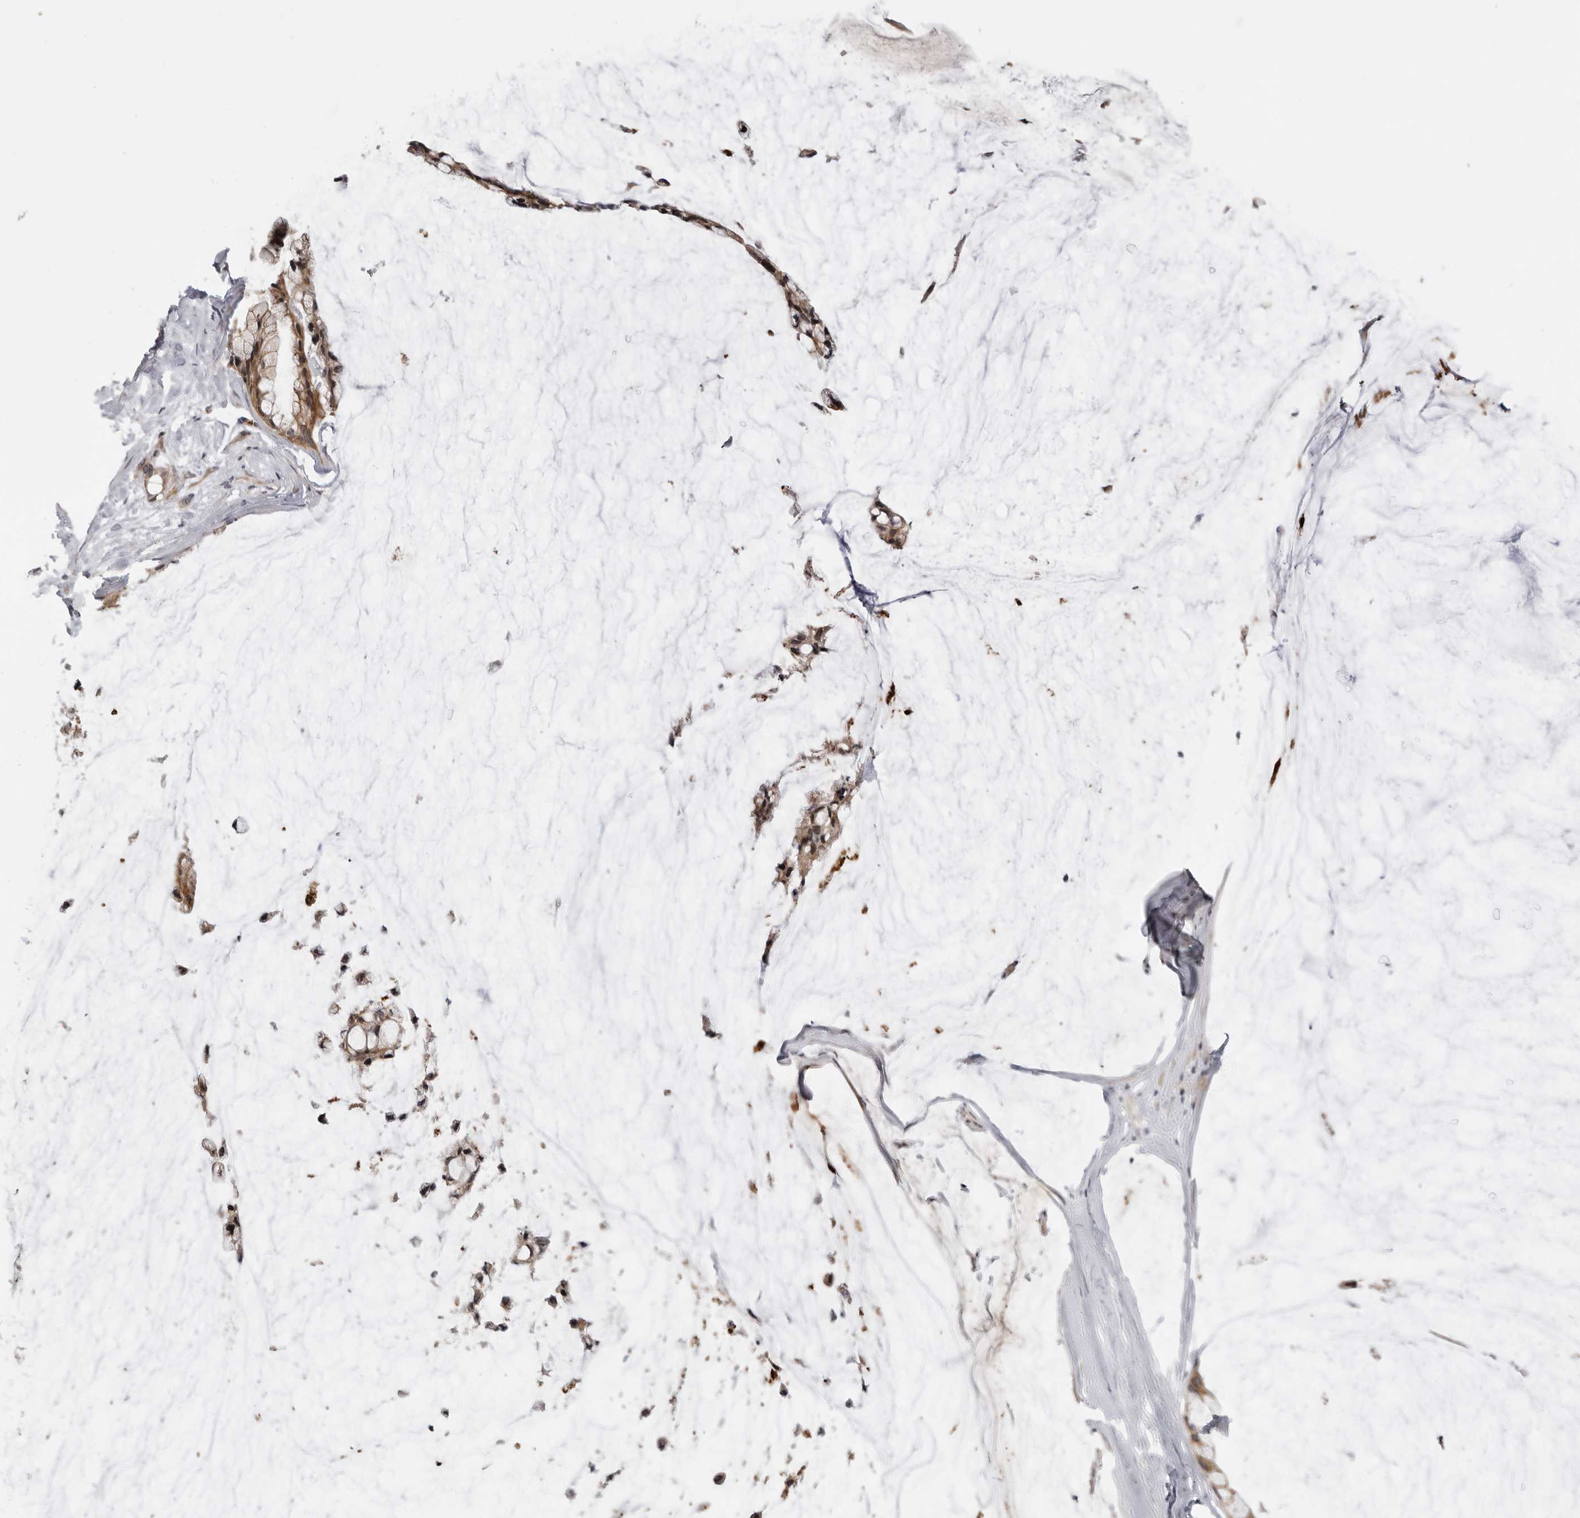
{"staining": {"intensity": "moderate", "quantity": ">75%", "location": "cytoplasmic/membranous,nuclear"}, "tissue": "ovarian cancer", "cell_type": "Tumor cells", "image_type": "cancer", "snomed": [{"axis": "morphology", "description": "Cystadenocarcinoma, mucinous, NOS"}, {"axis": "topography", "description": "Ovary"}], "caption": "Immunohistochemical staining of human ovarian cancer (mucinous cystadenocarcinoma) shows moderate cytoplasmic/membranous and nuclear protein staining in about >75% of tumor cells.", "gene": "ALPK2", "patient": {"sex": "female", "age": 39}}